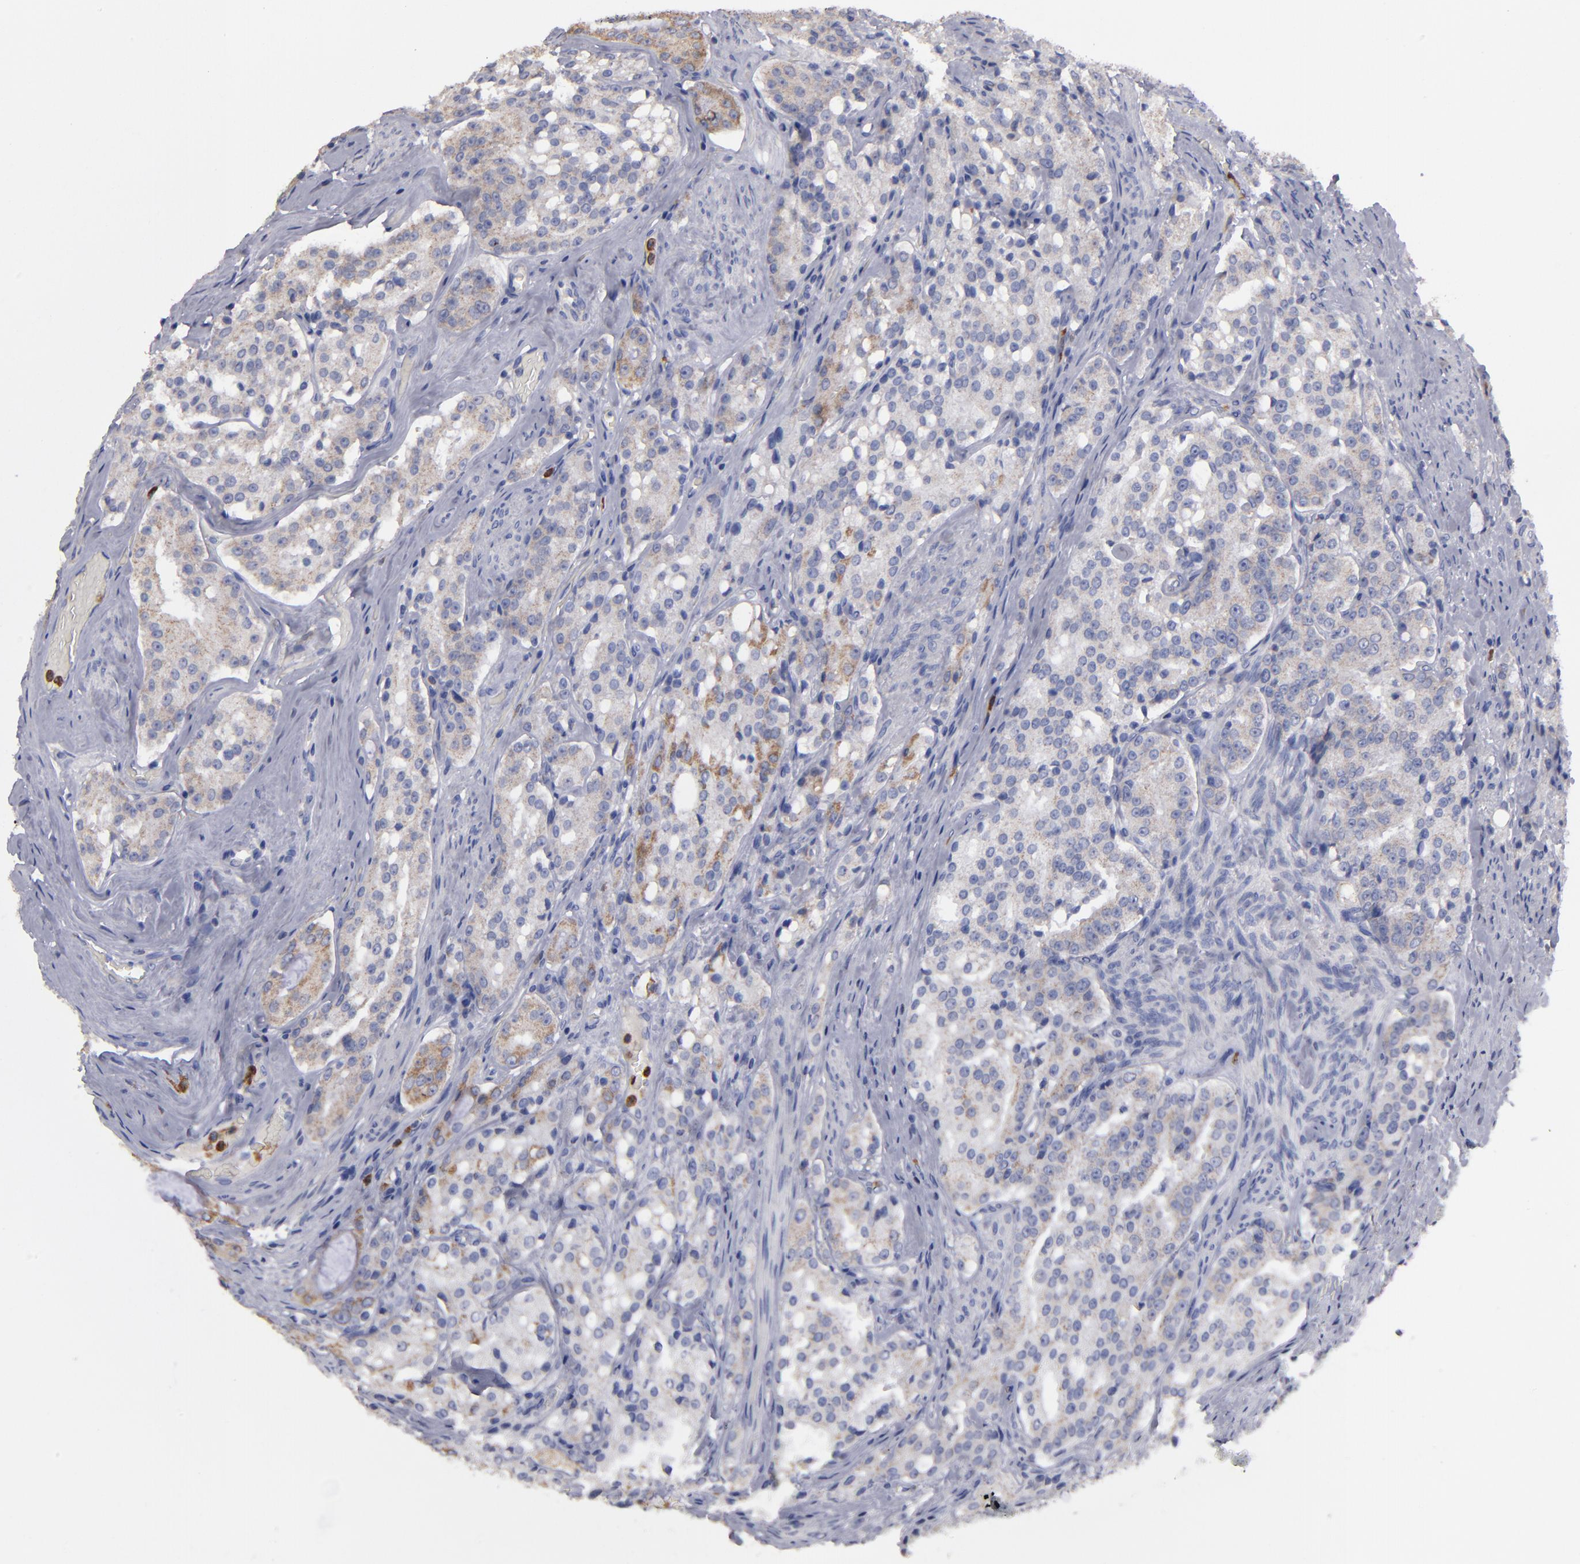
{"staining": {"intensity": "moderate", "quantity": "25%-75%", "location": "cytoplasmic/membranous"}, "tissue": "prostate cancer", "cell_type": "Tumor cells", "image_type": "cancer", "snomed": [{"axis": "morphology", "description": "Adenocarcinoma, Medium grade"}, {"axis": "topography", "description": "Prostate"}], "caption": "Prostate cancer (medium-grade adenocarcinoma) was stained to show a protein in brown. There is medium levels of moderate cytoplasmic/membranous staining in about 25%-75% of tumor cells.", "gene": "FGR", "patient": {"sex": "male", "age": 72}}